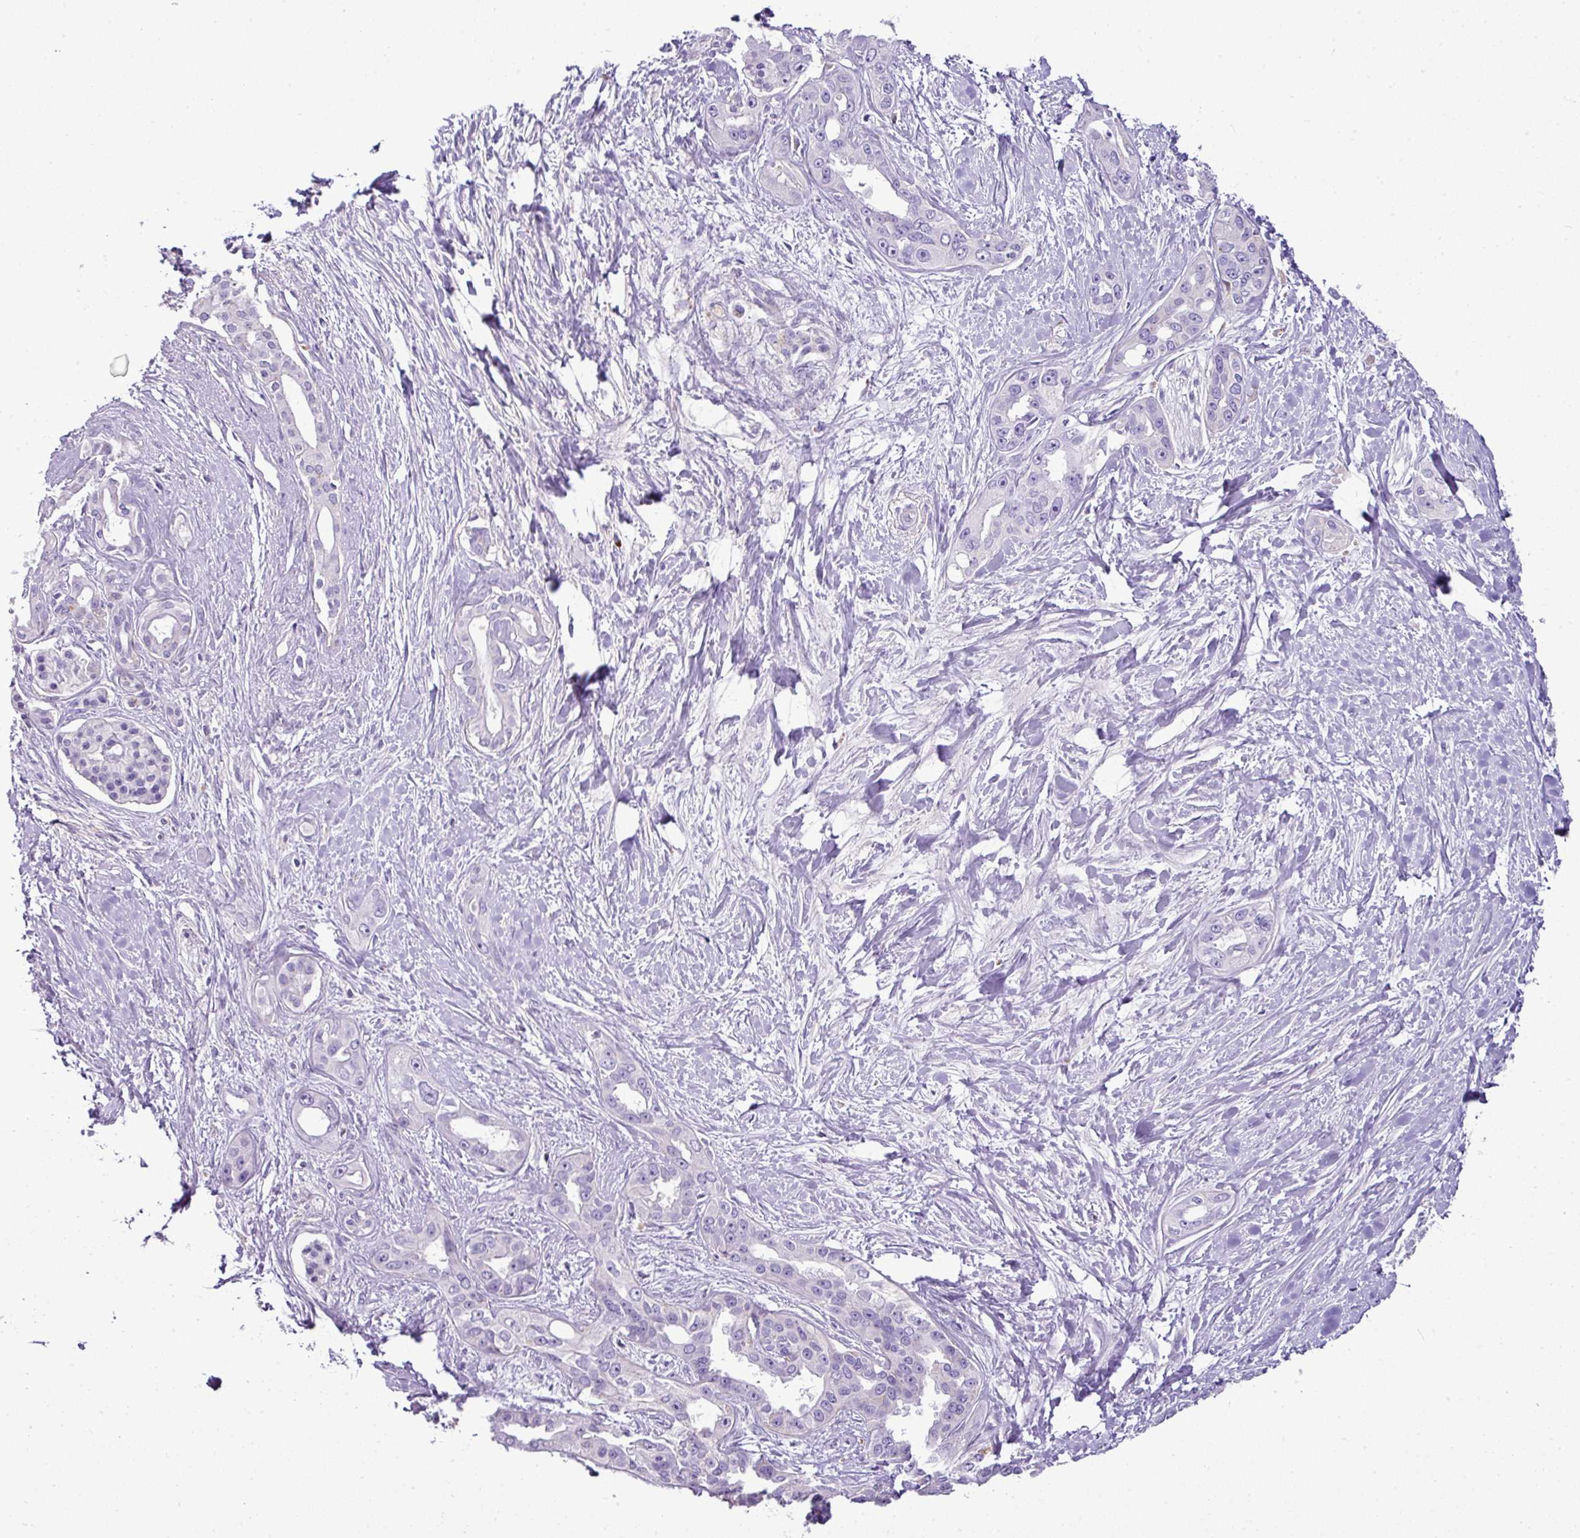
{"staining": {"intensity": "negative", "quantity": "none", "location": "none"}, "tissue": "pancreatic cancer", "cell_type": "Tumor cells", "image_type": "cancer", "snomed": [{"axis": "morphology", "description": "Adenocarcinoma, NOS"}, {"axis": "topography", "description": "Pancreas"}], "caption": "This is an IHC image of human pancreatic cancer (adenocarcinoma). There is no staining in tumor cells.", "gene": "PGAP4", "patient": {"sex": "female", "age": 50}}